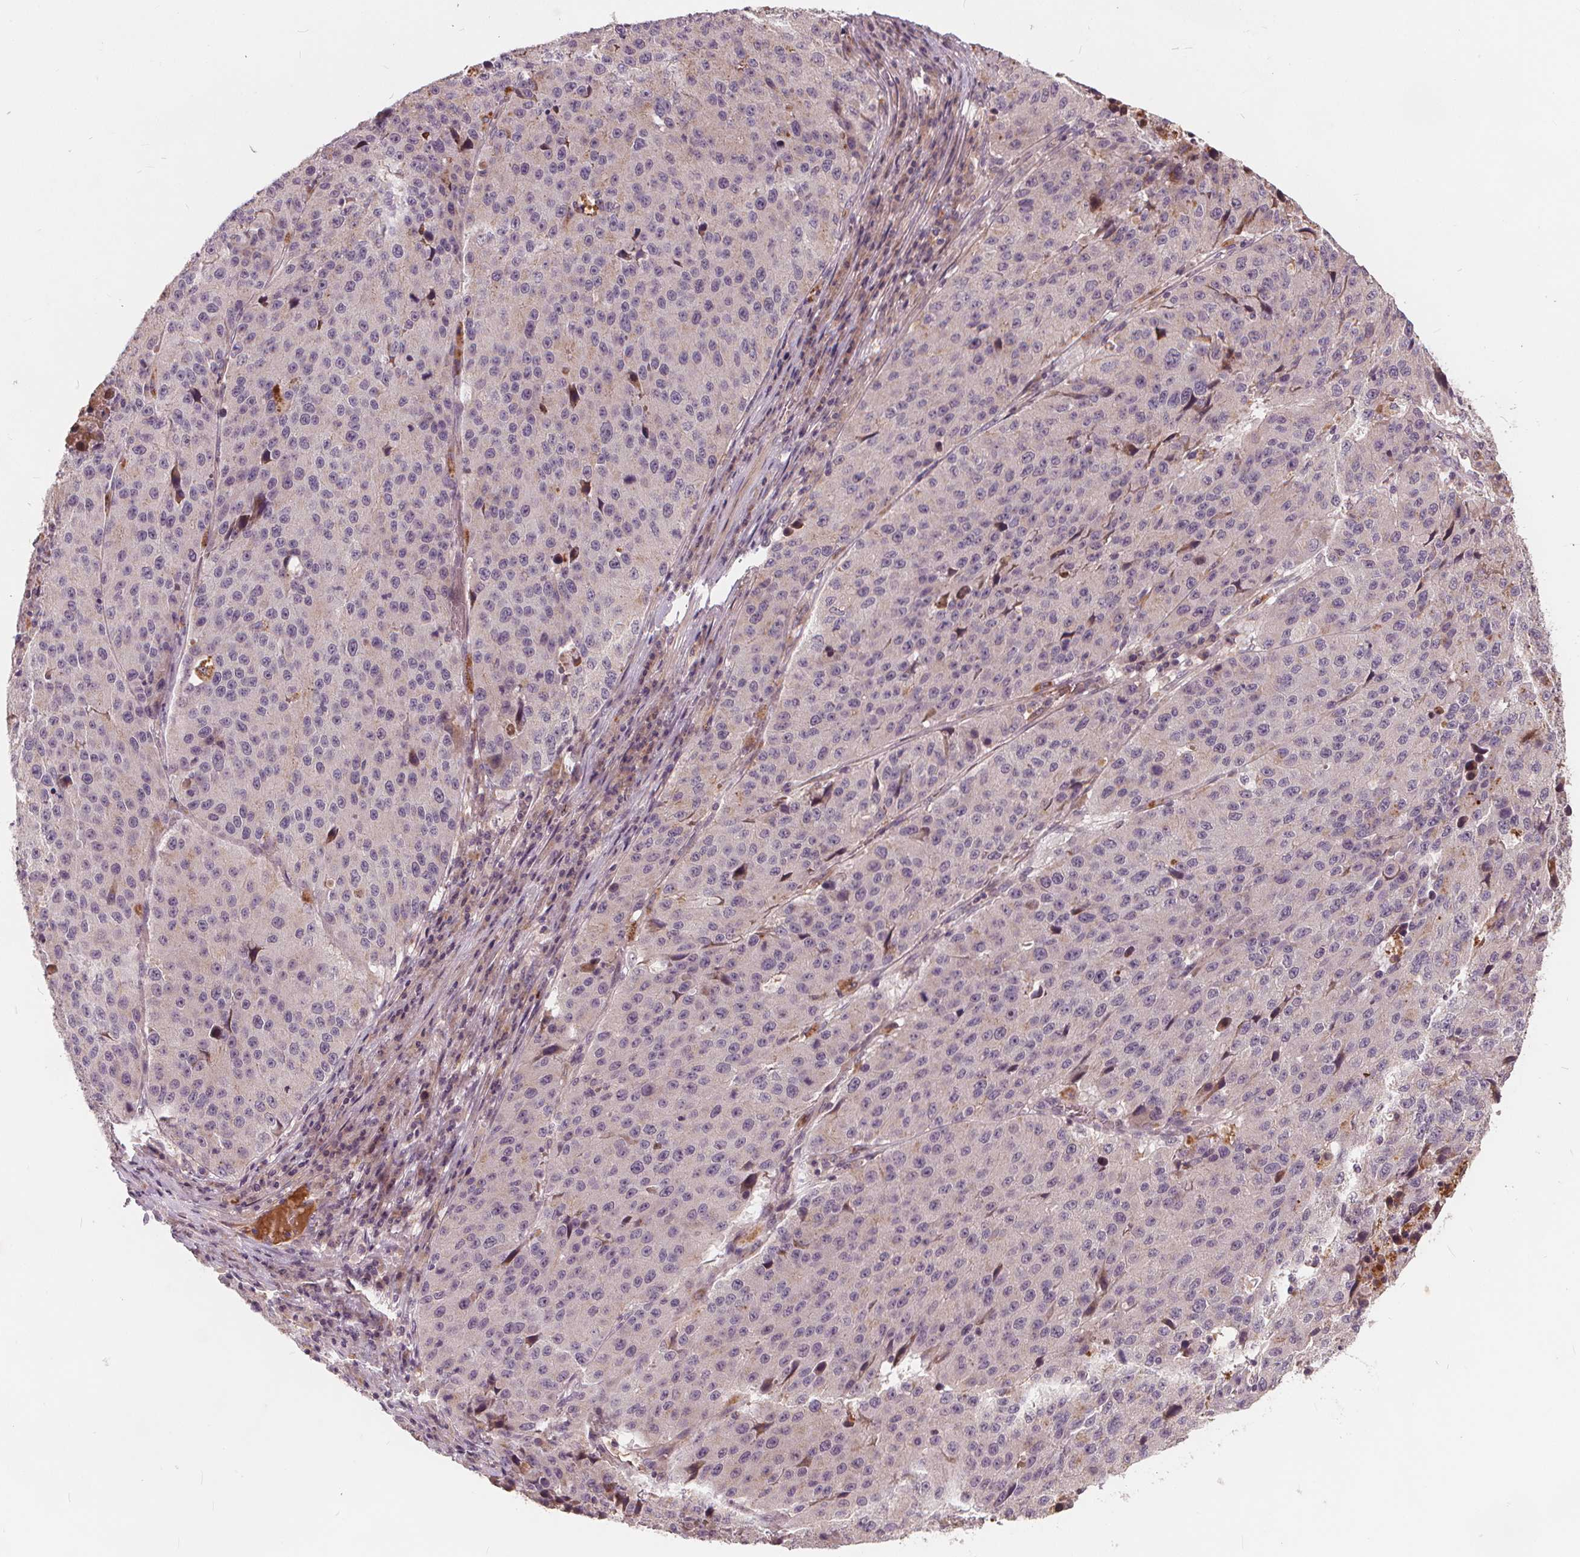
{"staining": {"intensity": "negative", "quantity": "none", "location": "none"}, "tissue": "stomach cancer", "cell_type": "Tumor cells", "image_type": "cancer", "snomed": [{"axis": "morphology", "description": "Adenocarcinoma, NOS"}, {"axis": "topography", "description": "Stomach"}], "caption": "Stomach adenocarcinoma stained for a protein using immunohistochemistry demonstrates no positivity tumor cells.", "gene": "IPO13", "patient": {"sex": "male", "age": 71}}